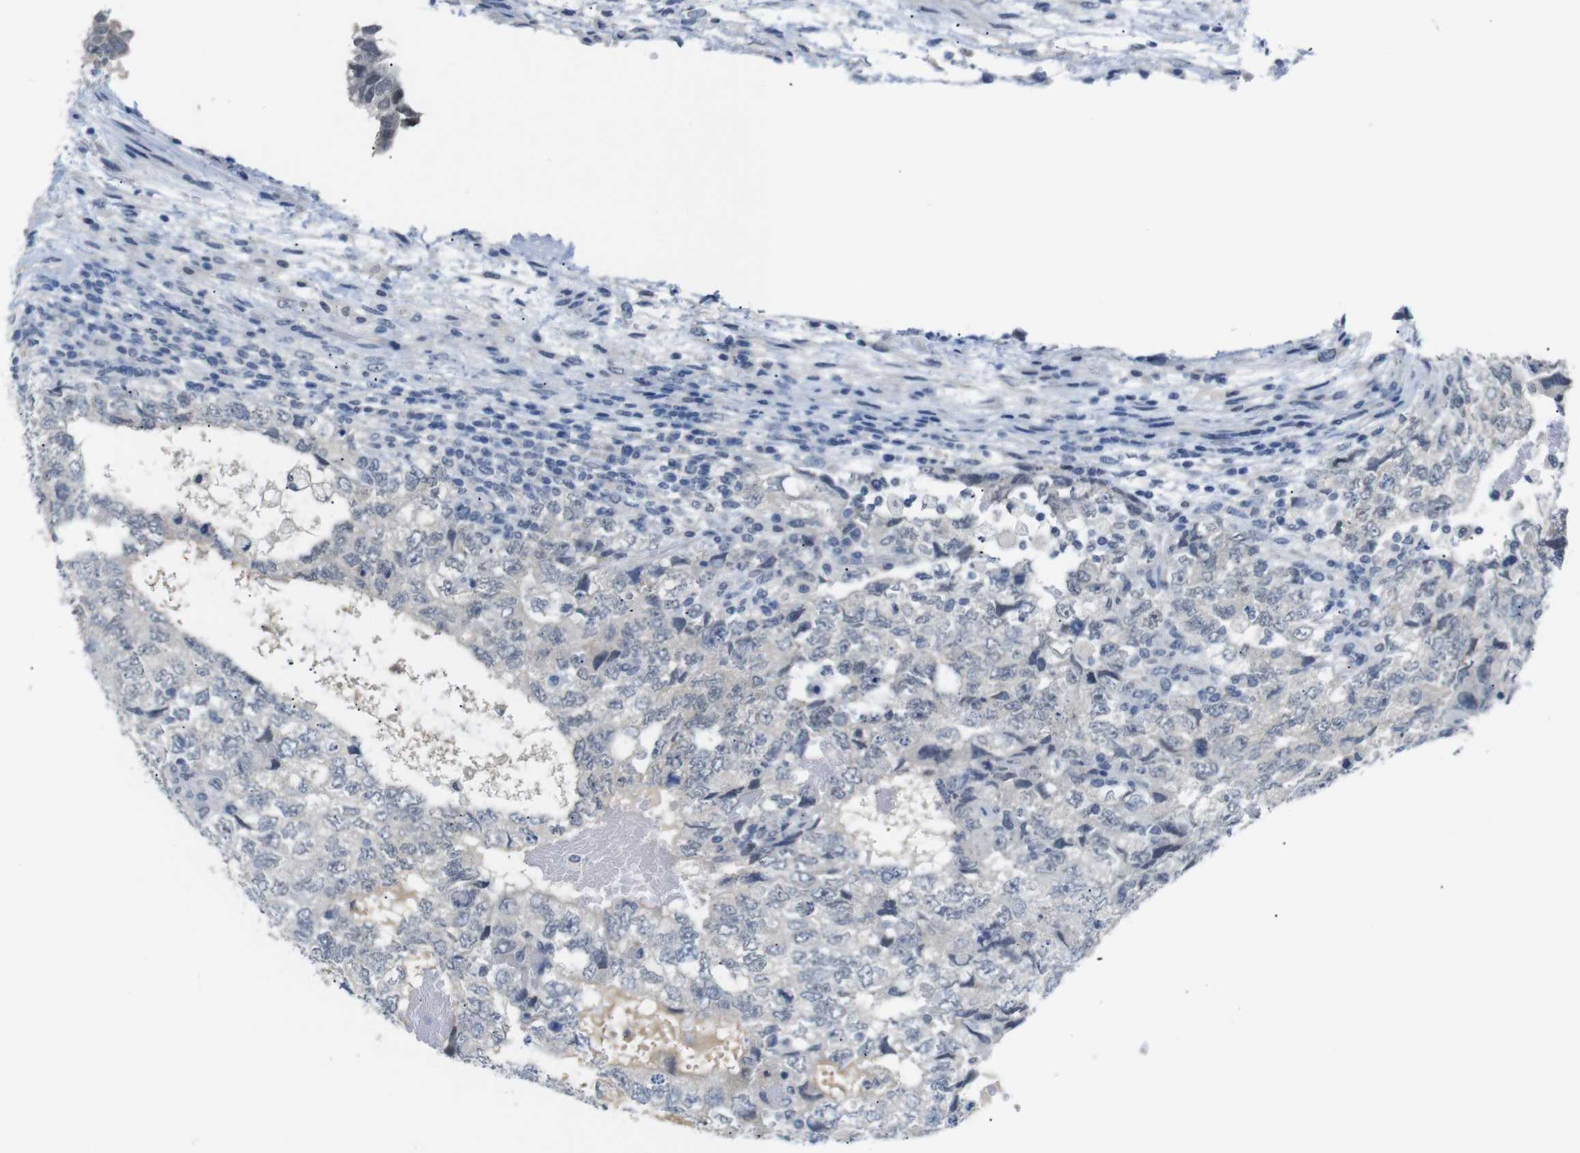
{"staining": {"intensity": "negative", "quantity": "none", "location": "none"}, "tissue": "testis cancer", "cell_type": "Tumor cells", "image_type": "cancer", "snomed": [{"axis": "morphology", "description": "Carcinoma, Embryonal, NOS"}, {"axis": "topography", "description": "Testis"}], "caption": "This is a histopathology image of immunohistochemistry staining of testis embryonal carcinoma, which shows no expression in tumor cells.", "gene": "CHRM5", "patient": {"sex": "male", "age": 36}}